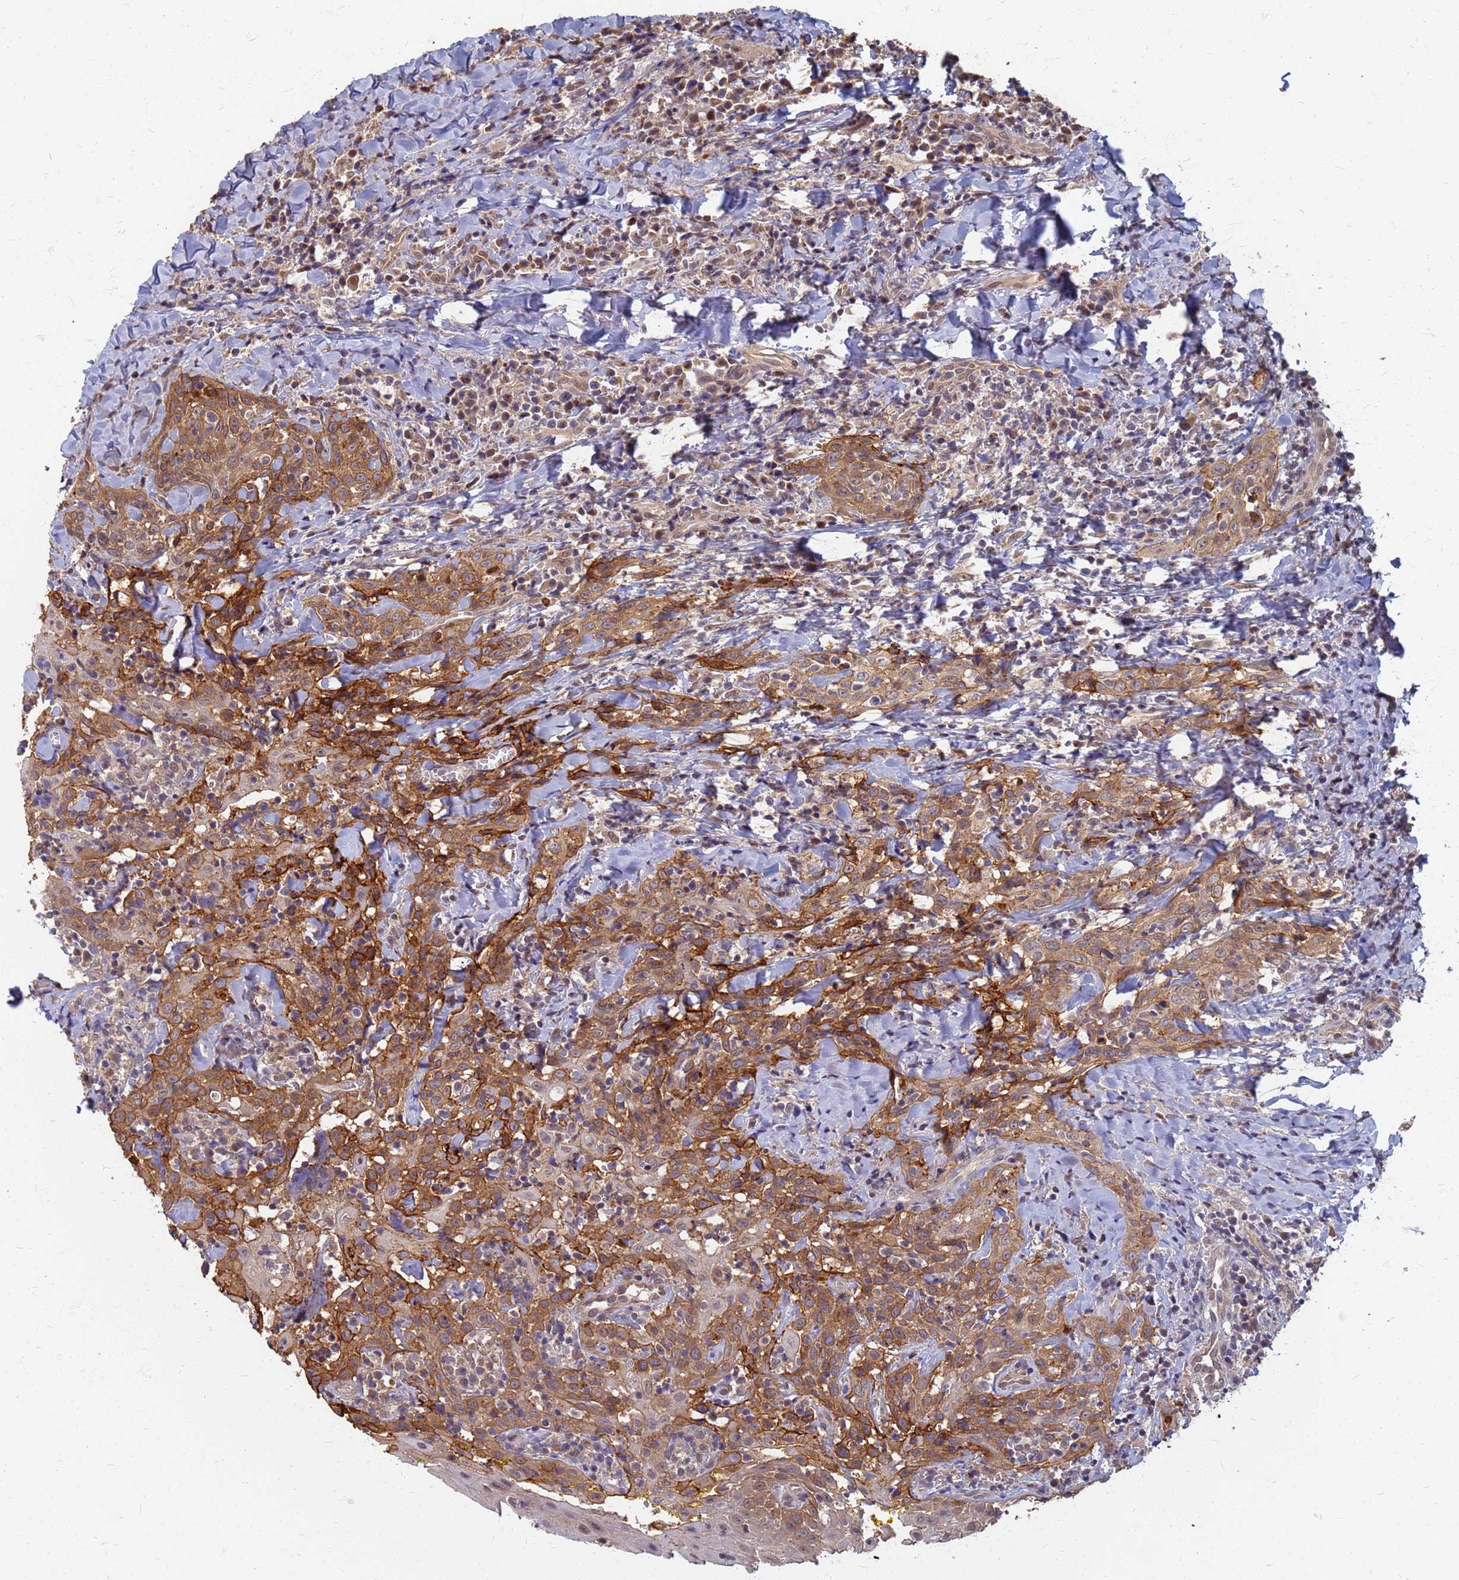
{"staining": {"intensity": "moderate", "quantity": ">75%", "location": "cytoplasmic/membranous"}, "tissue": "head and neck cancer", "cell_type": "Tumor cells", "image_type": "cancer", "snomed": [{"axis": "morphology", "description": "Squamous cell carcinoma, NOS"}, {"axis": "topography", "description": "Head-Neck"}], "caption": "This image exhibits IHC staining of head and neck squamous cell carcinoma, with medium moderate cytoplasmic/membranous expression in about >75% of tumor cells.", "gene": "ITGB4", "patient": {"sex": "female", "age": 70}}